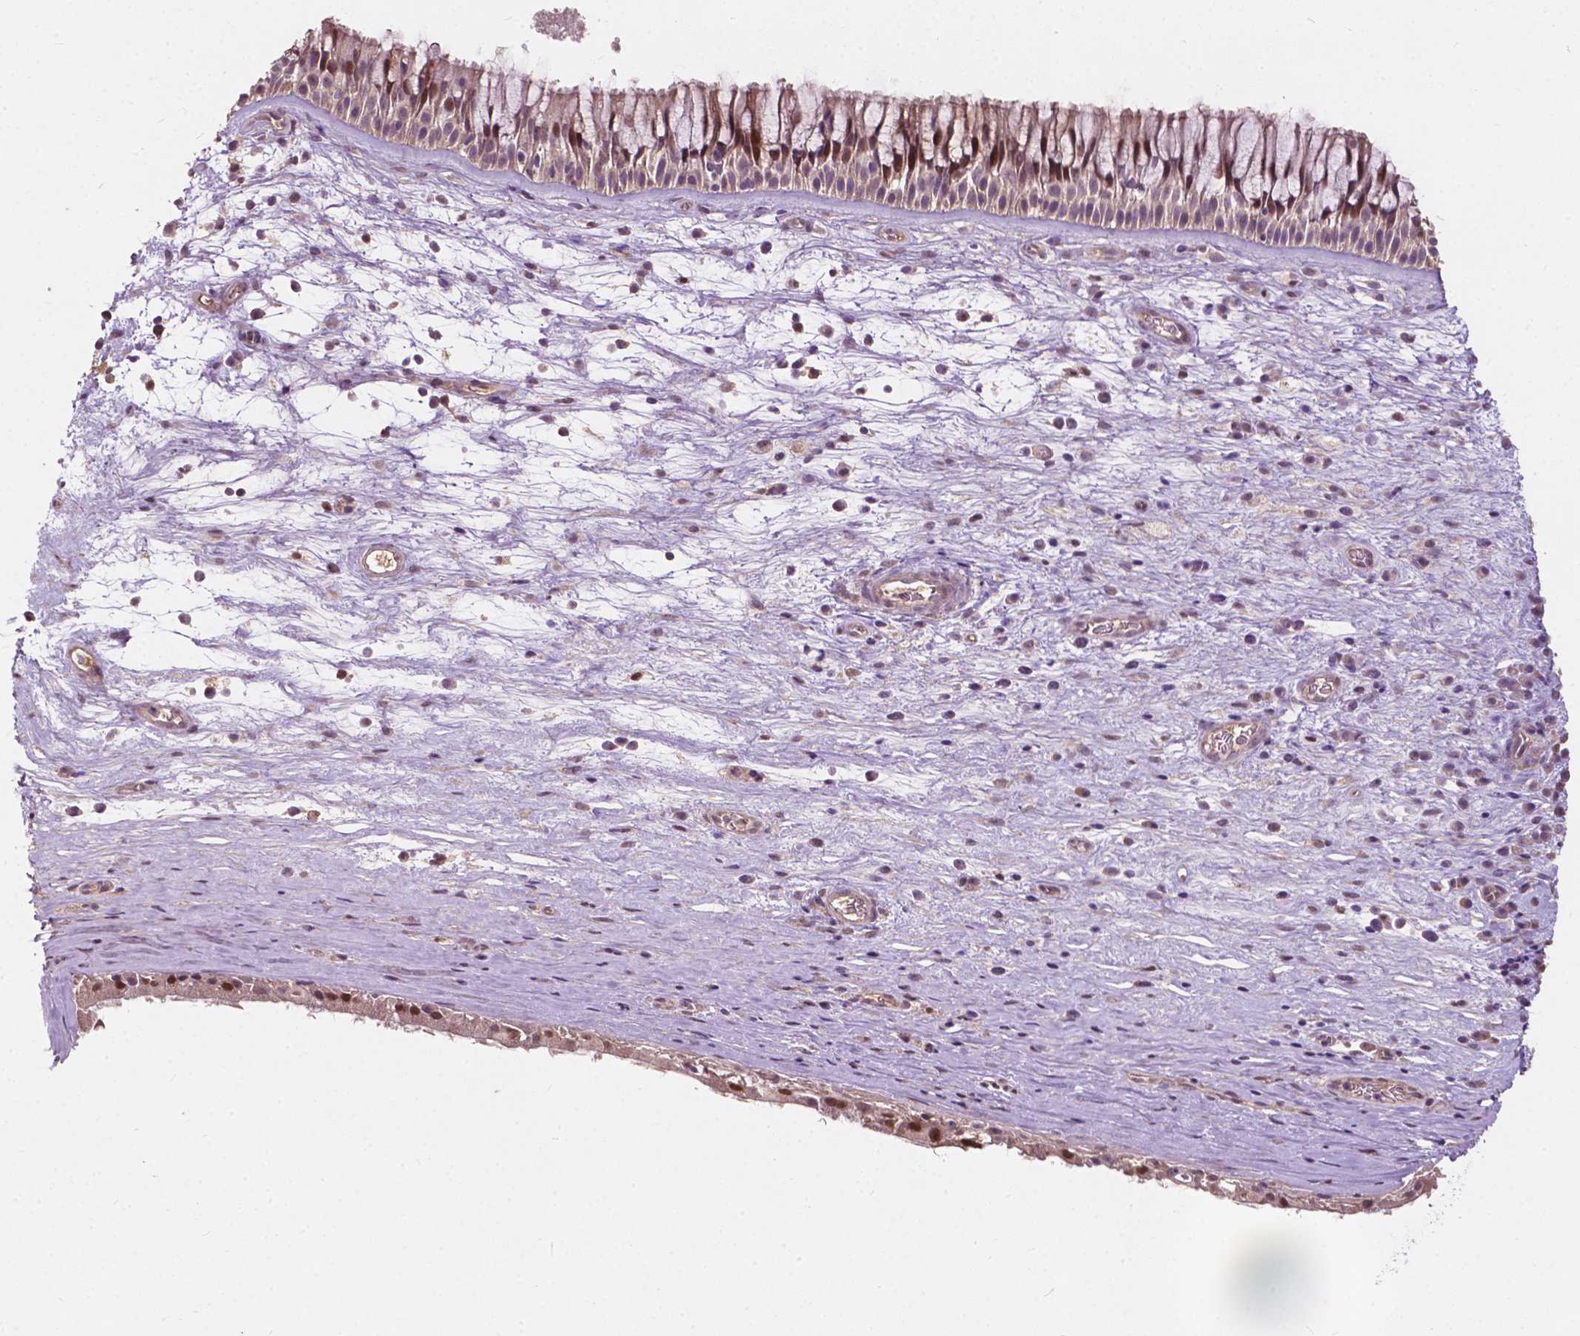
{"staining": {"intensity": "moderate", "quantity": "25%-75%", "location": "cytoplasmic/membranous,nuclear"}, "tissue": "nasopharynx", "cell_type": "Respiratory epithelial cells", "image_type": "normal", "snomed": [{"axis": "morphology", "description": "Normal tissue, NOS"}, {"axis": "topography", "description": "Nasopharynx"}], "caption": "Immunohistochemistry histopathology image of unremarkable nasopharynx: nasopharynx stained using immunohistochemistry (IHC) demonstrates medium levels of moderate protein expression localized specifically in the cytoplasmic/membranous,nuclear of respiratory epithelial cells, appearing as a cytoplasmic/membranous,nuclear brown color.", "gene": "DUSP16", "patient": {"sex": "male", "age": 74}}